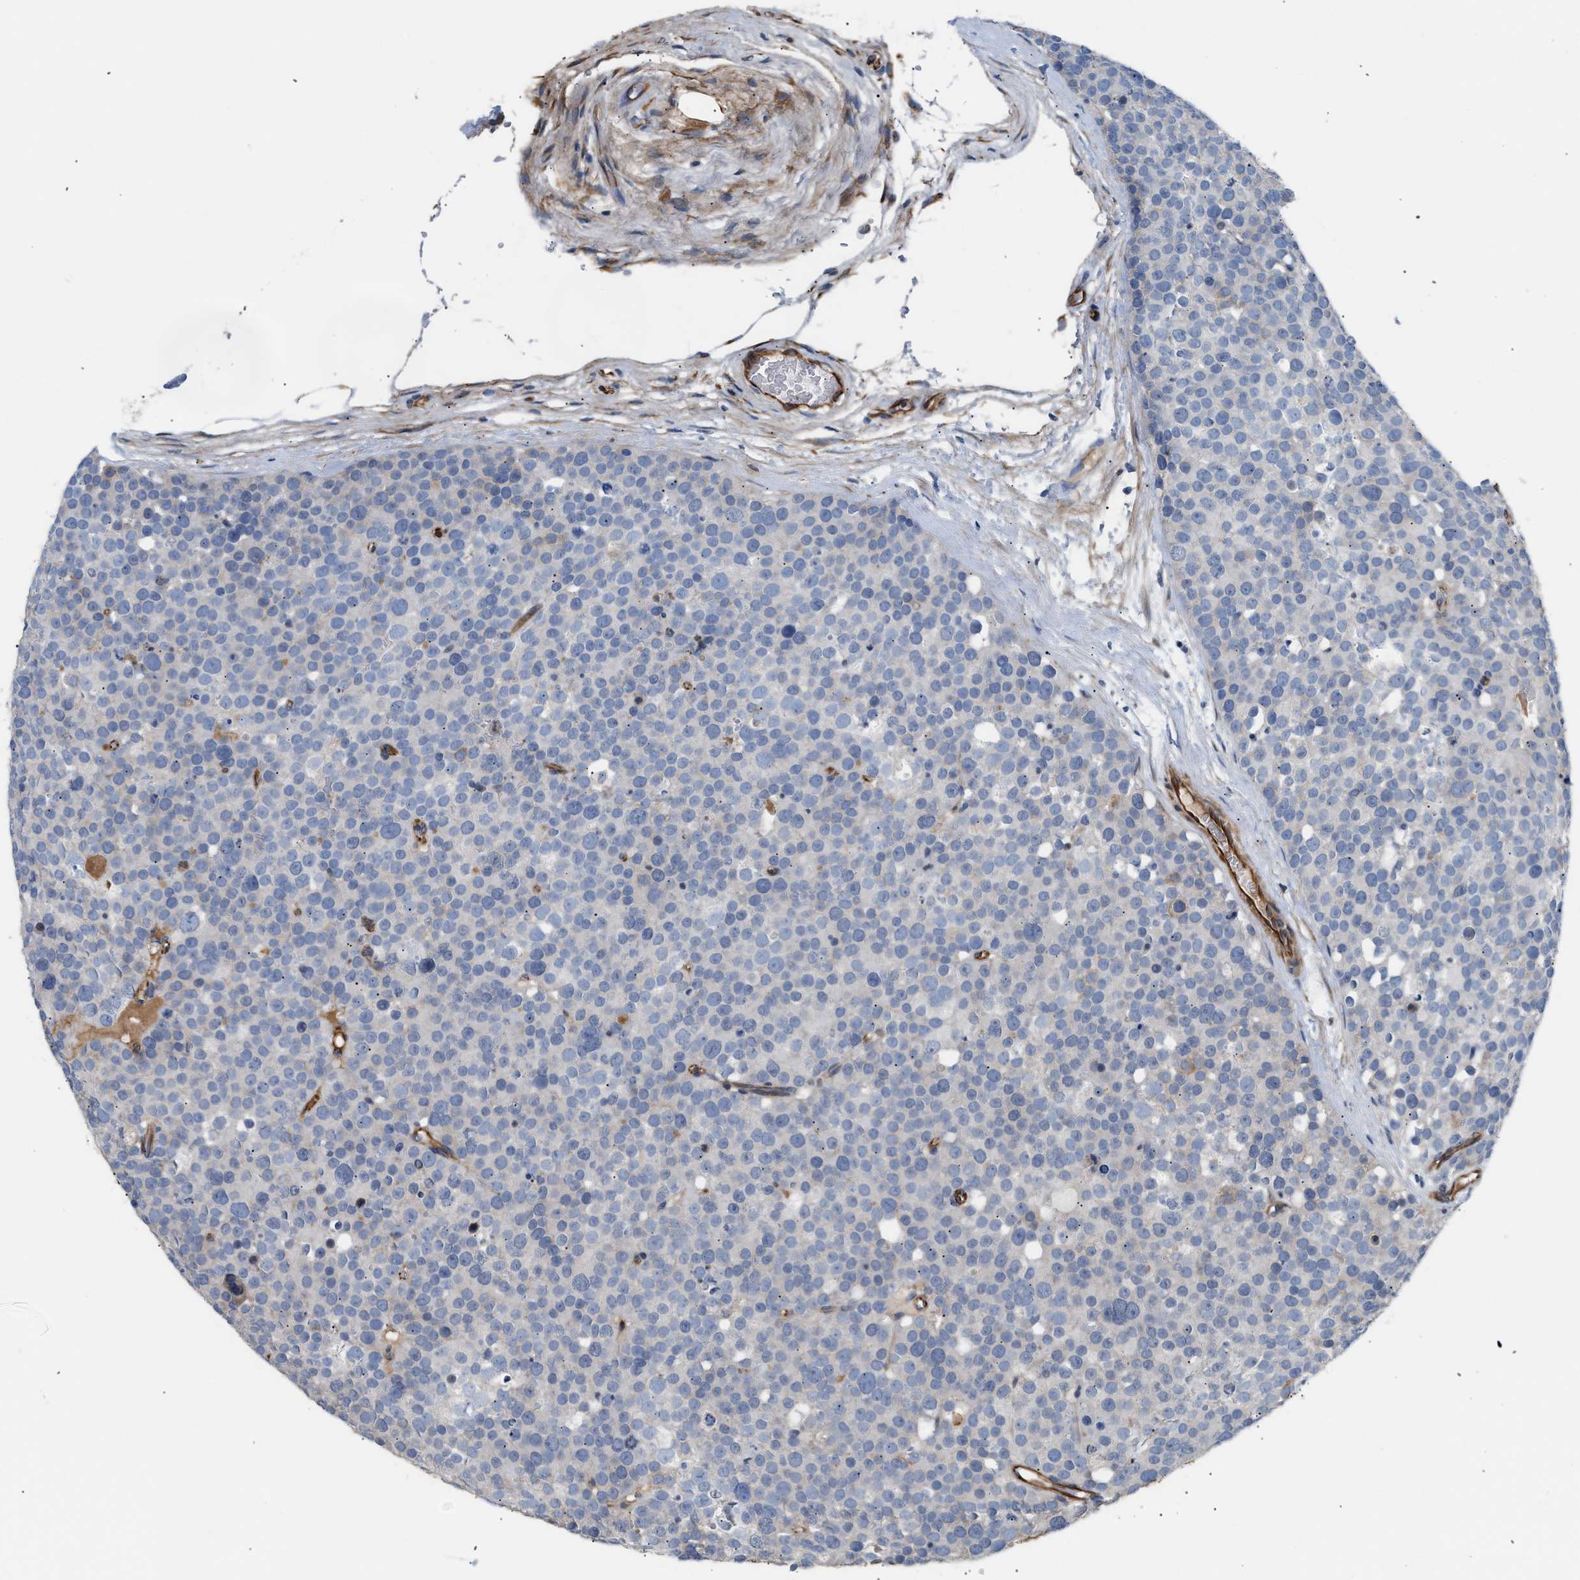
{"staining": {"intensity": "negative", "quantity": "none", "location": "none"}, "tissue": "testis cancer", "cell_type": "Tumor cells", "image_type": "cancer", "snomed": [{"axis": "morphology", "description": "Seminoma, NOS"}, {"axis": "topography", "description": "Testis"}], "caption": "Testis cancer stained for a protein using immunohistochemistry exhibits no positivity tumor cells.", "gene": "TFPI", "patient": {"sex": "male", "age": 71}}